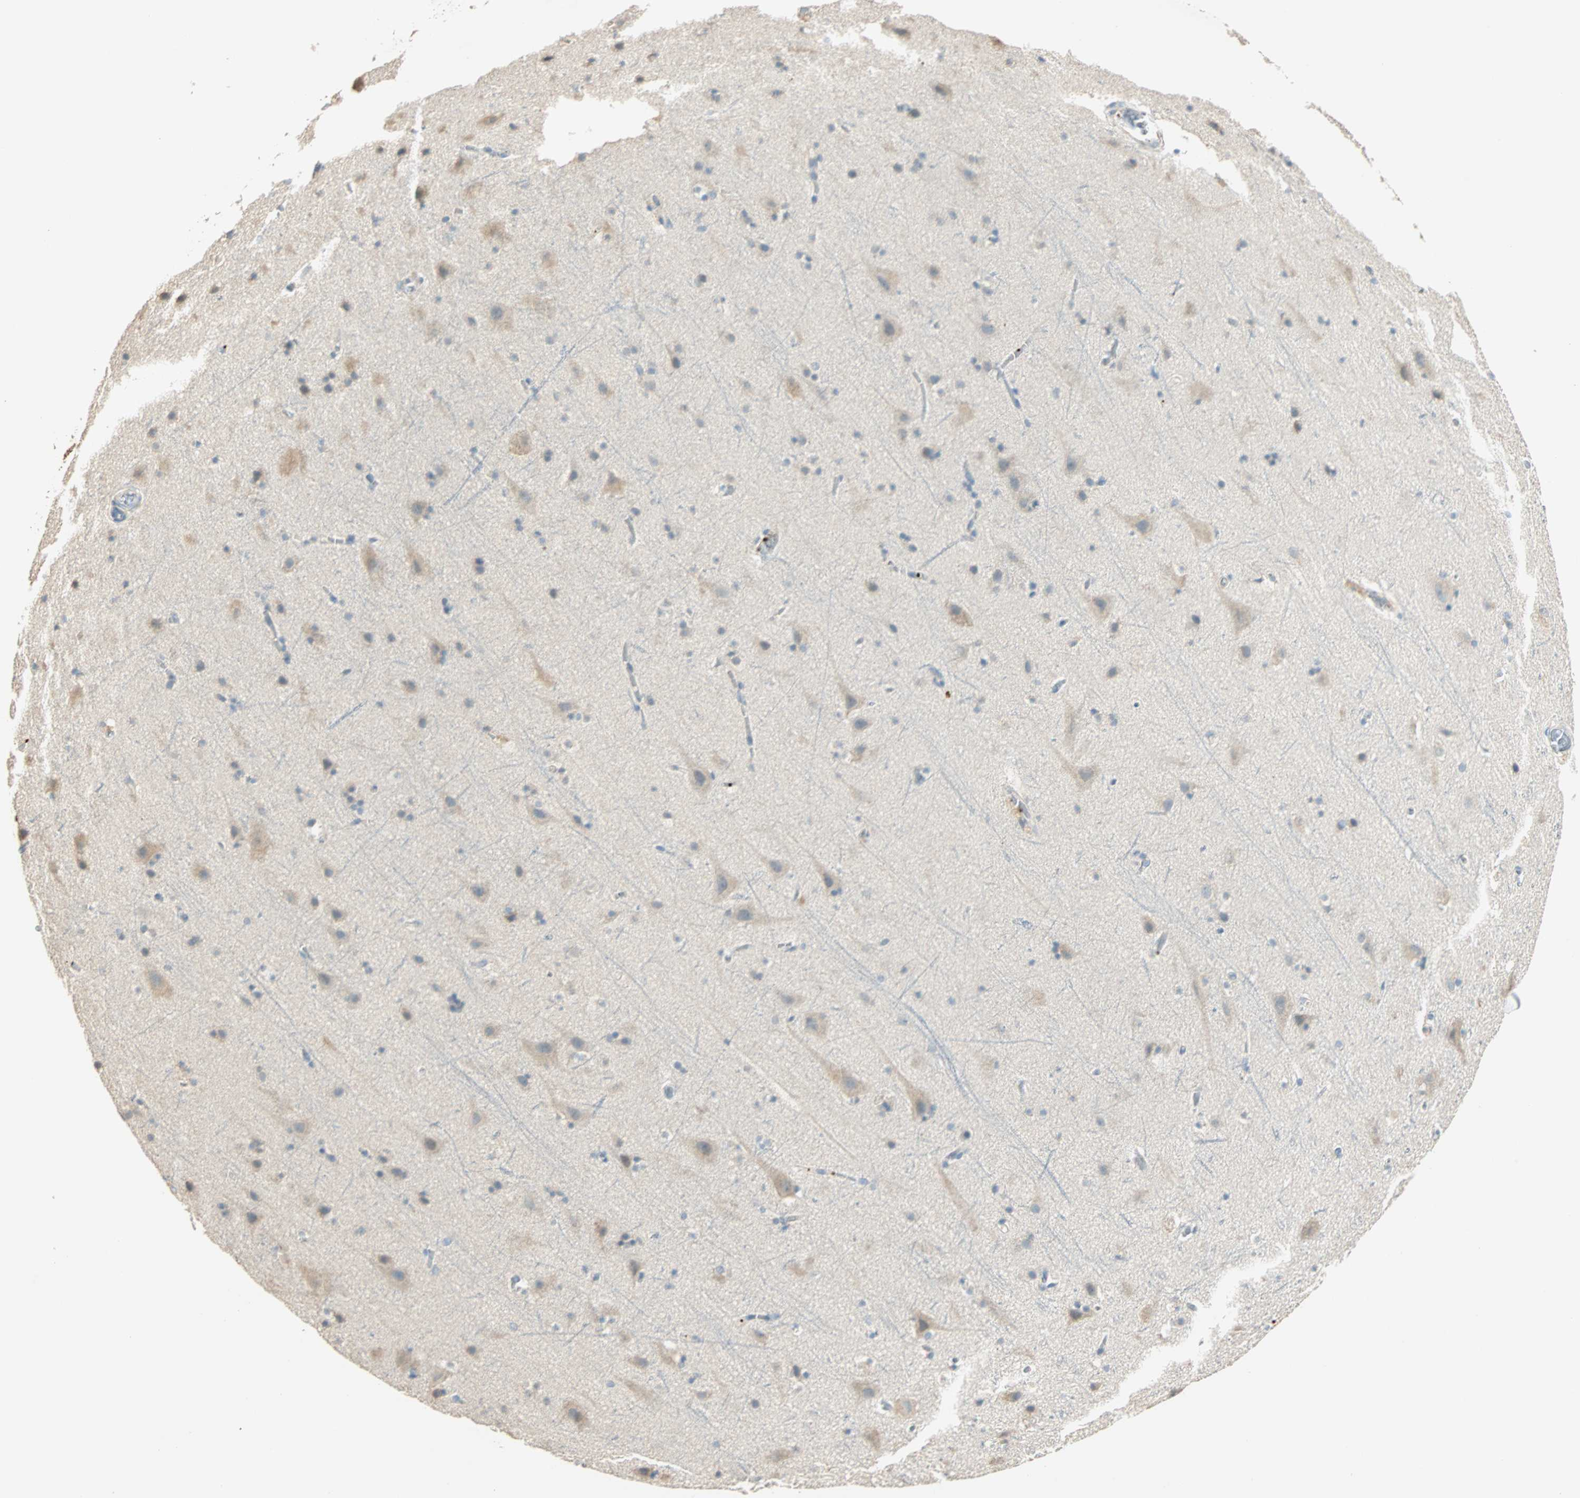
{"staining": {"intensity": "negative", "quantity": "none", "location": "none"}, "tissue": "cerebral cortex", "cell_type": "Endothelial cells", "image_type": "normal", "snomed": [{"axis": "morphology", "description": "Normal tissue, NOS"}, {"axis": "topography", "description": "Cerebral cortex"}], "caption": "Immunohistochemistry (IHC) micrograph of unremarkable cerebral cortex stained for a protein (brown), which reveals no staining in endothelial cells.", "gene": "RAD18", "patient": {"sex": "male", "age": 45}}